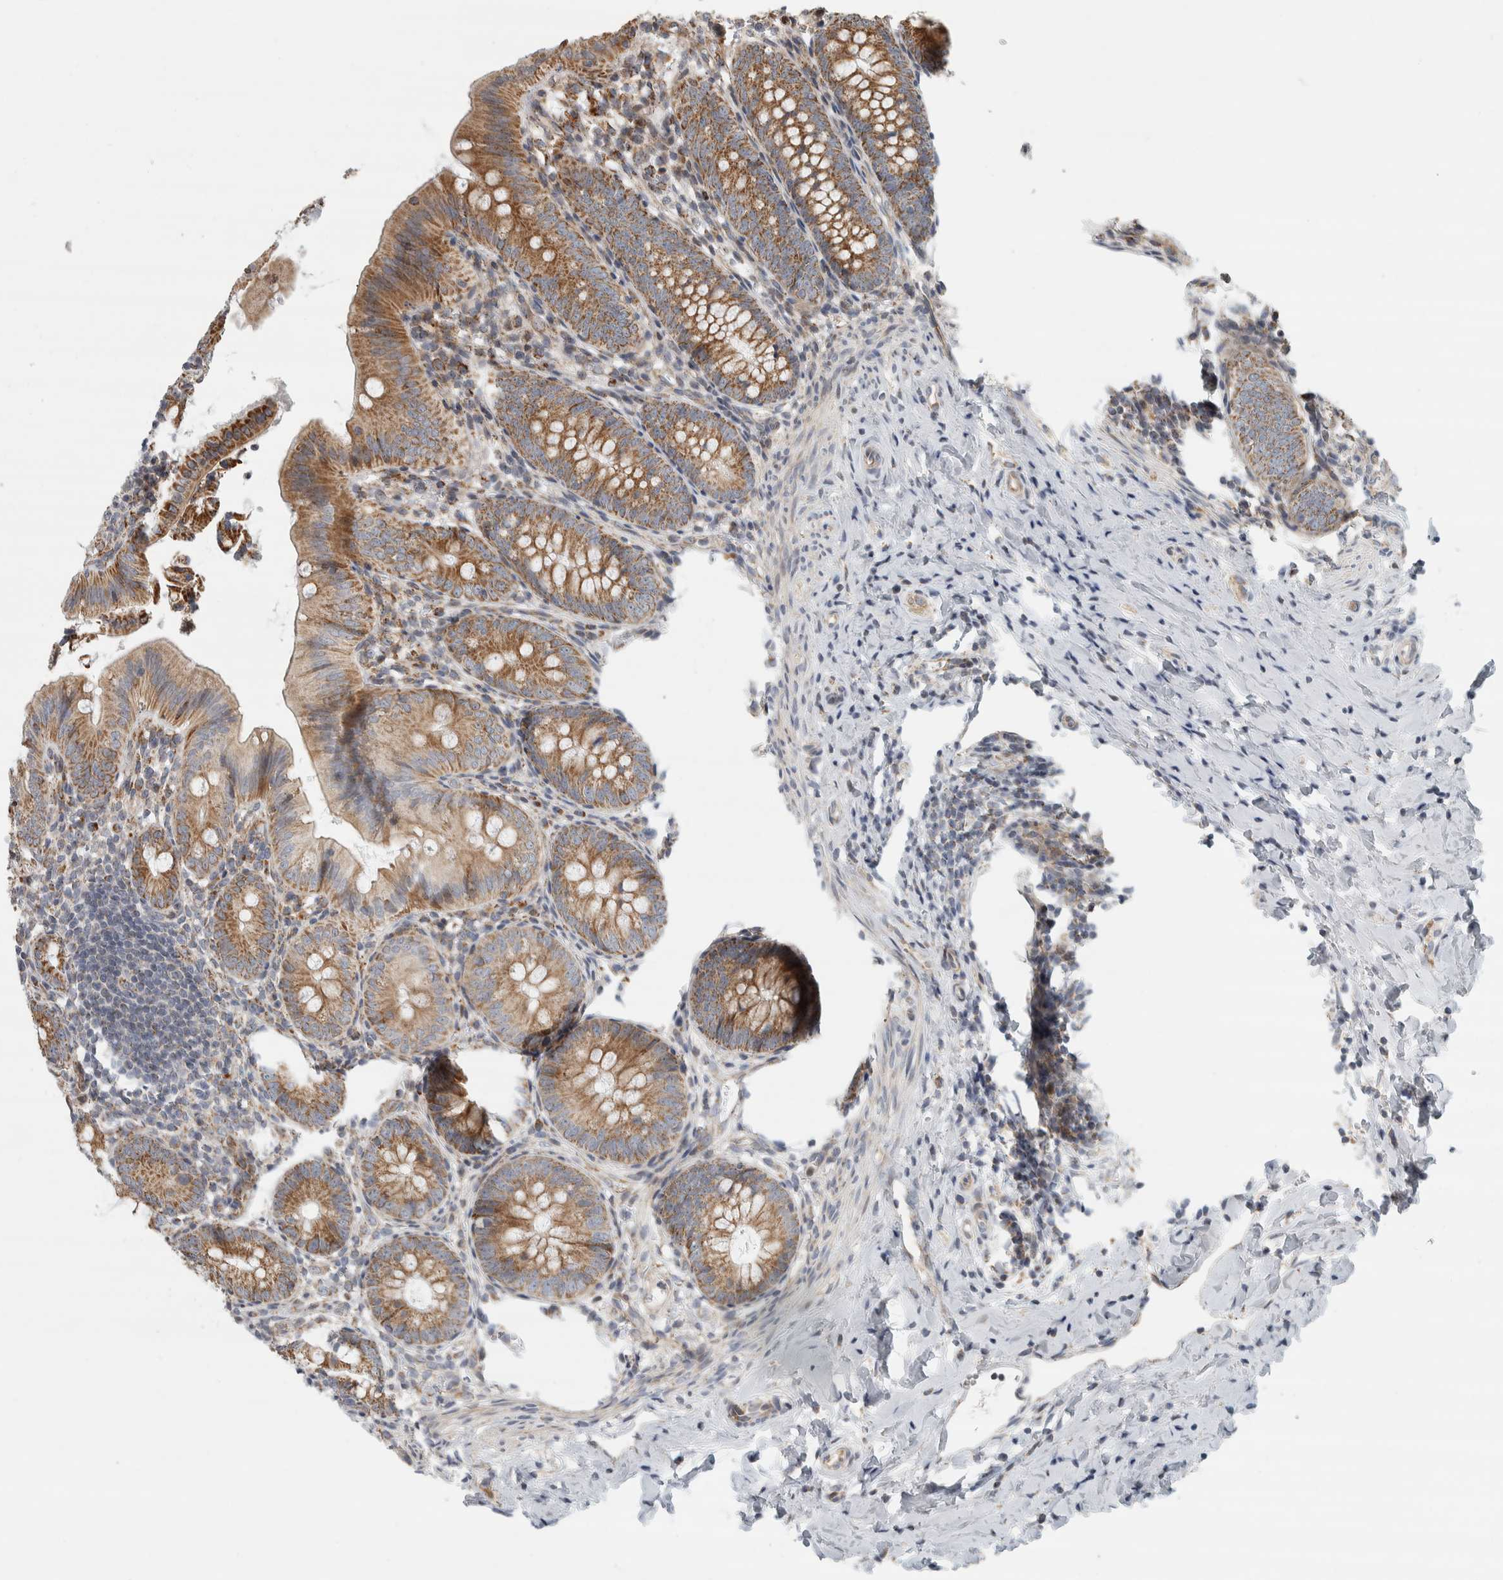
{"staining": {"intensity": "moderate", "quantity": ">75%", "location": "cytoplasmic/membranous"}, "tissue": "appendix", "cell_type": "Glandular cells", "image_type": "normal", "snomed": [{"axis": "morphology", "description": "Normal tissue, NOS"}, {"axis": "topography", "description": "Appendix"}], "caption": "Protein staining of benign appendix reveals moderate cytoplasmic/membranous expression in about >75% of glandular cells.", "gene": "AFP", "patient": {"sex": "male", "age": 1}}